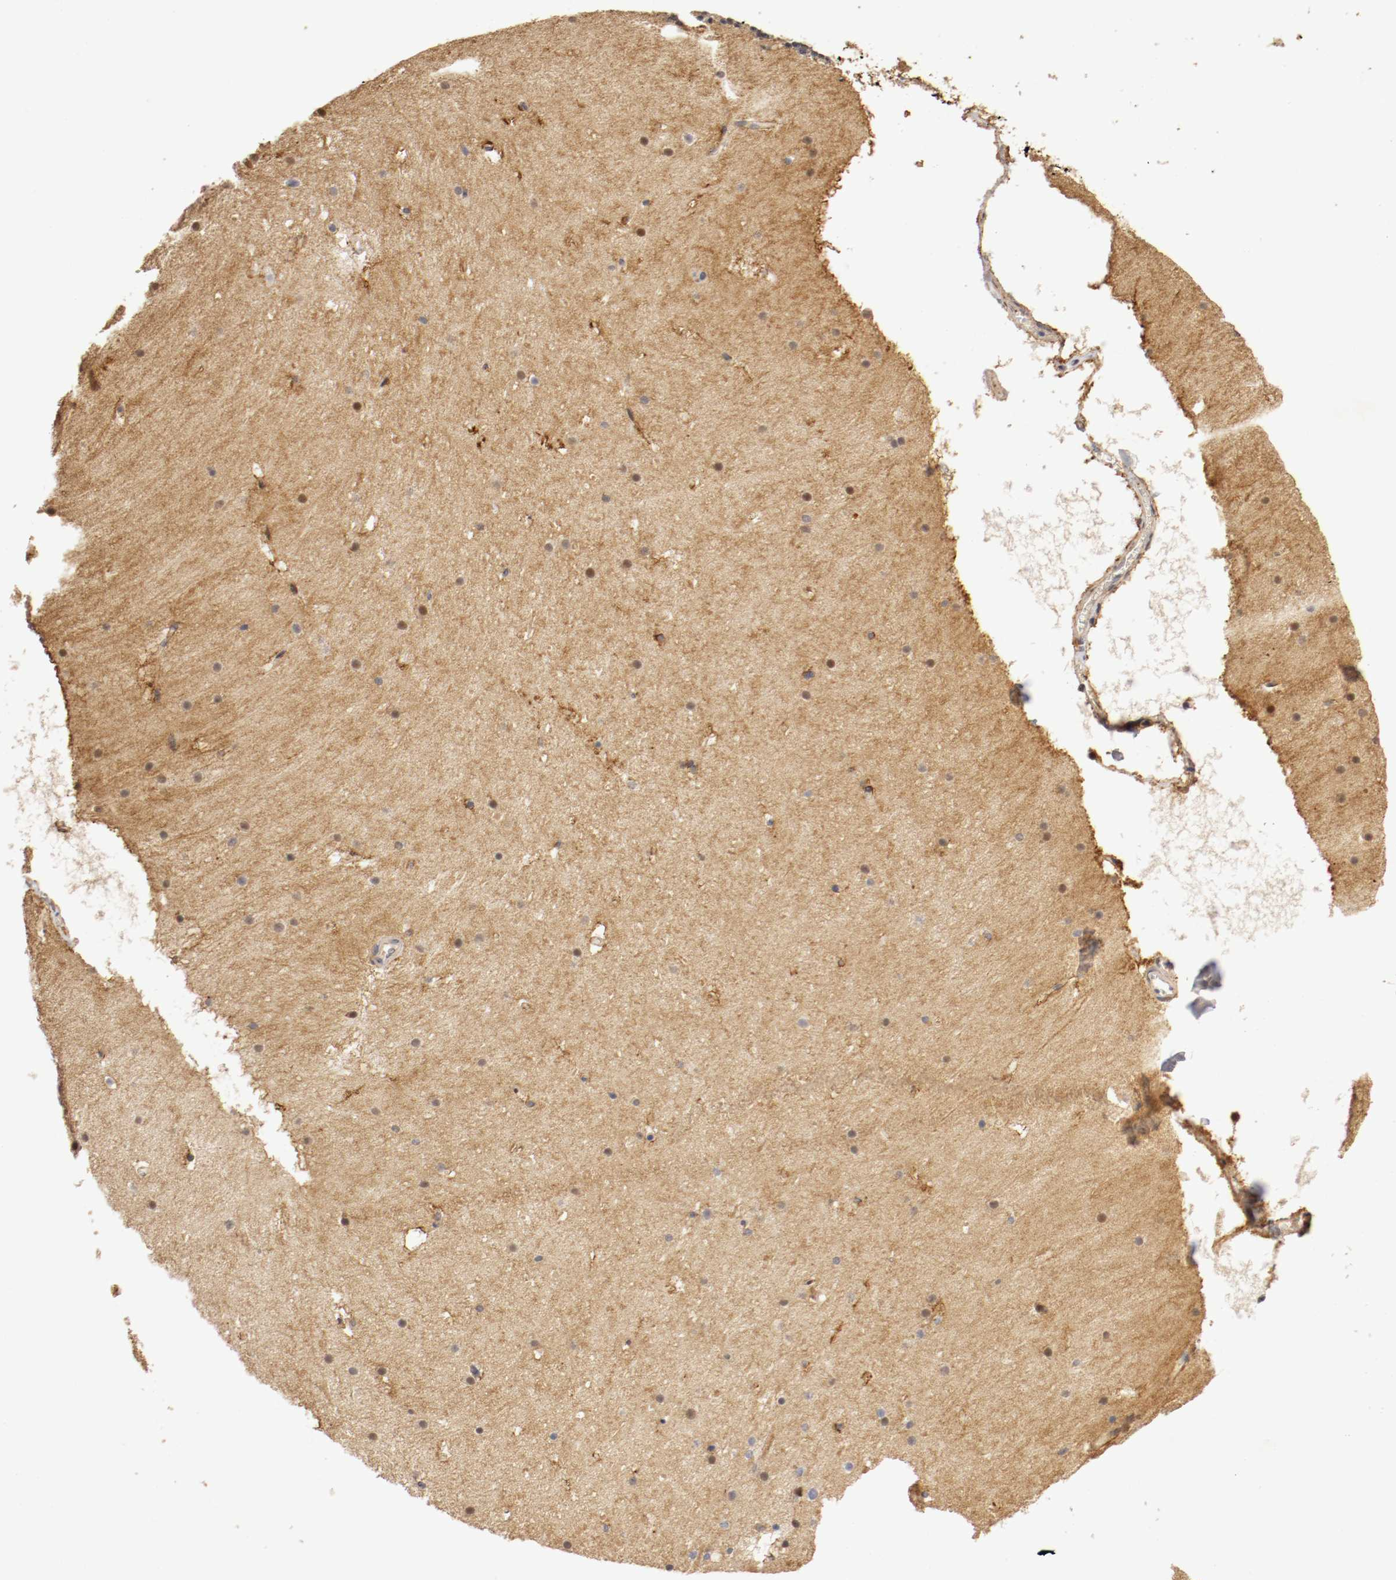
{"staining": {"intensity": "negative", "quantity": "none", "location": "none"}, "tissue": "cerebellum", "cell_type": "Cells in granular layer", "image_type": "normal", "snomed": [{"axis": "morphology", "description": "Normal tissue, NOS"}, {"axis": "topography", "description": "Cerebellum"}], "caption": "Immunohistochemistry of unremarkable human cerebellum shows no positivity in cells in granular layer.", "gene": "TNFRSF1B", "patient": {"sex": "male", "age": 45}}